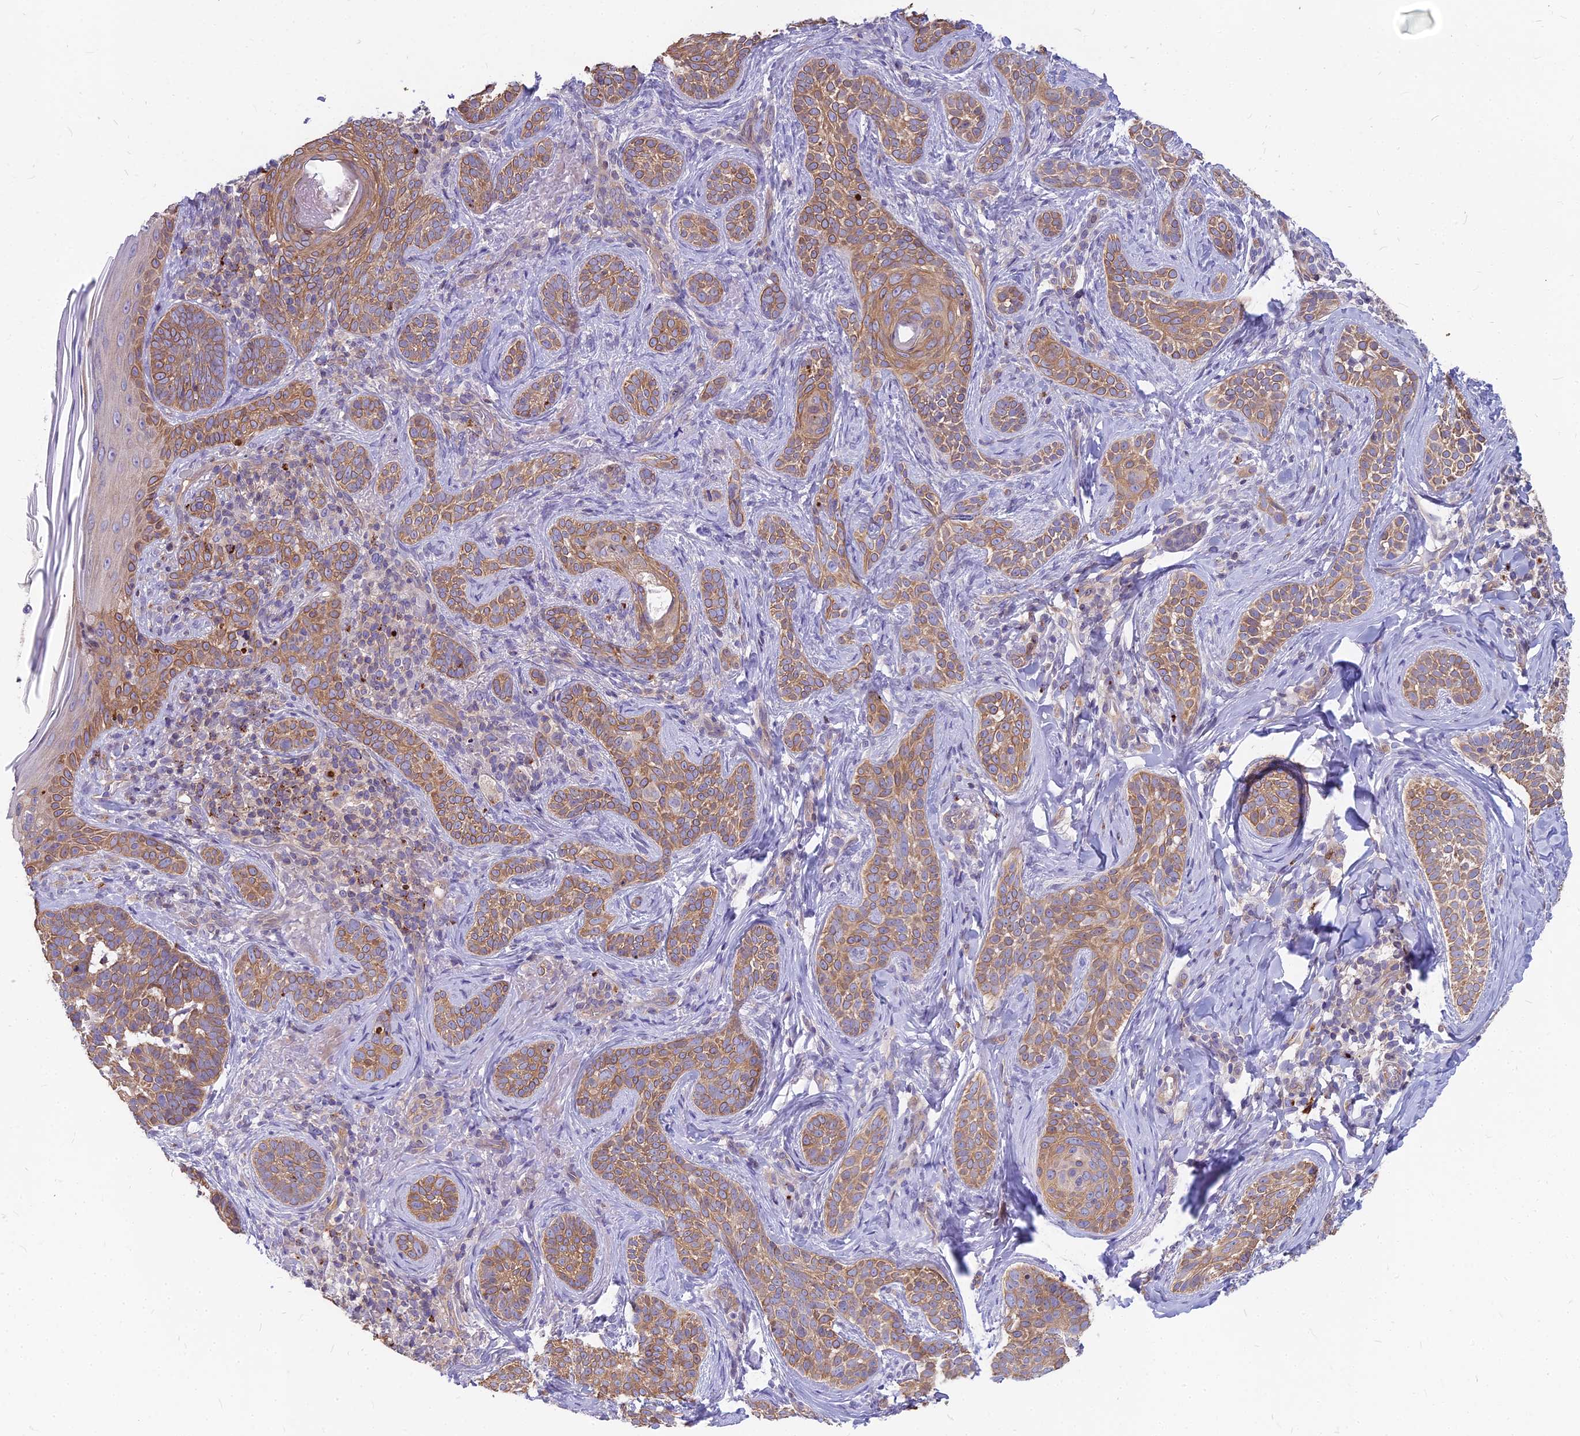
{"staining": {"intensity": "moderate", "quantity": ">75%", "location": "cytoplasmic/membranous"}, "tissue": "skin cancer", "cell_type": "Tumor cells", "image_type": "cancer", "snomed": [{"axis": "morphology", "description": "Basal cell carcinoma"}, {"axis": "topography", "description": "Skin"}], "caption": "Immunohistochemistry photomicrograph of skin cancer stained for a protein (brown), which exhibits medium levels of moderate cytoplasmic/membranous expression in approximately >75% of tumor cells.", "gene": "HLA-DOA", "patient": {"sex": "male", "age": 71}}